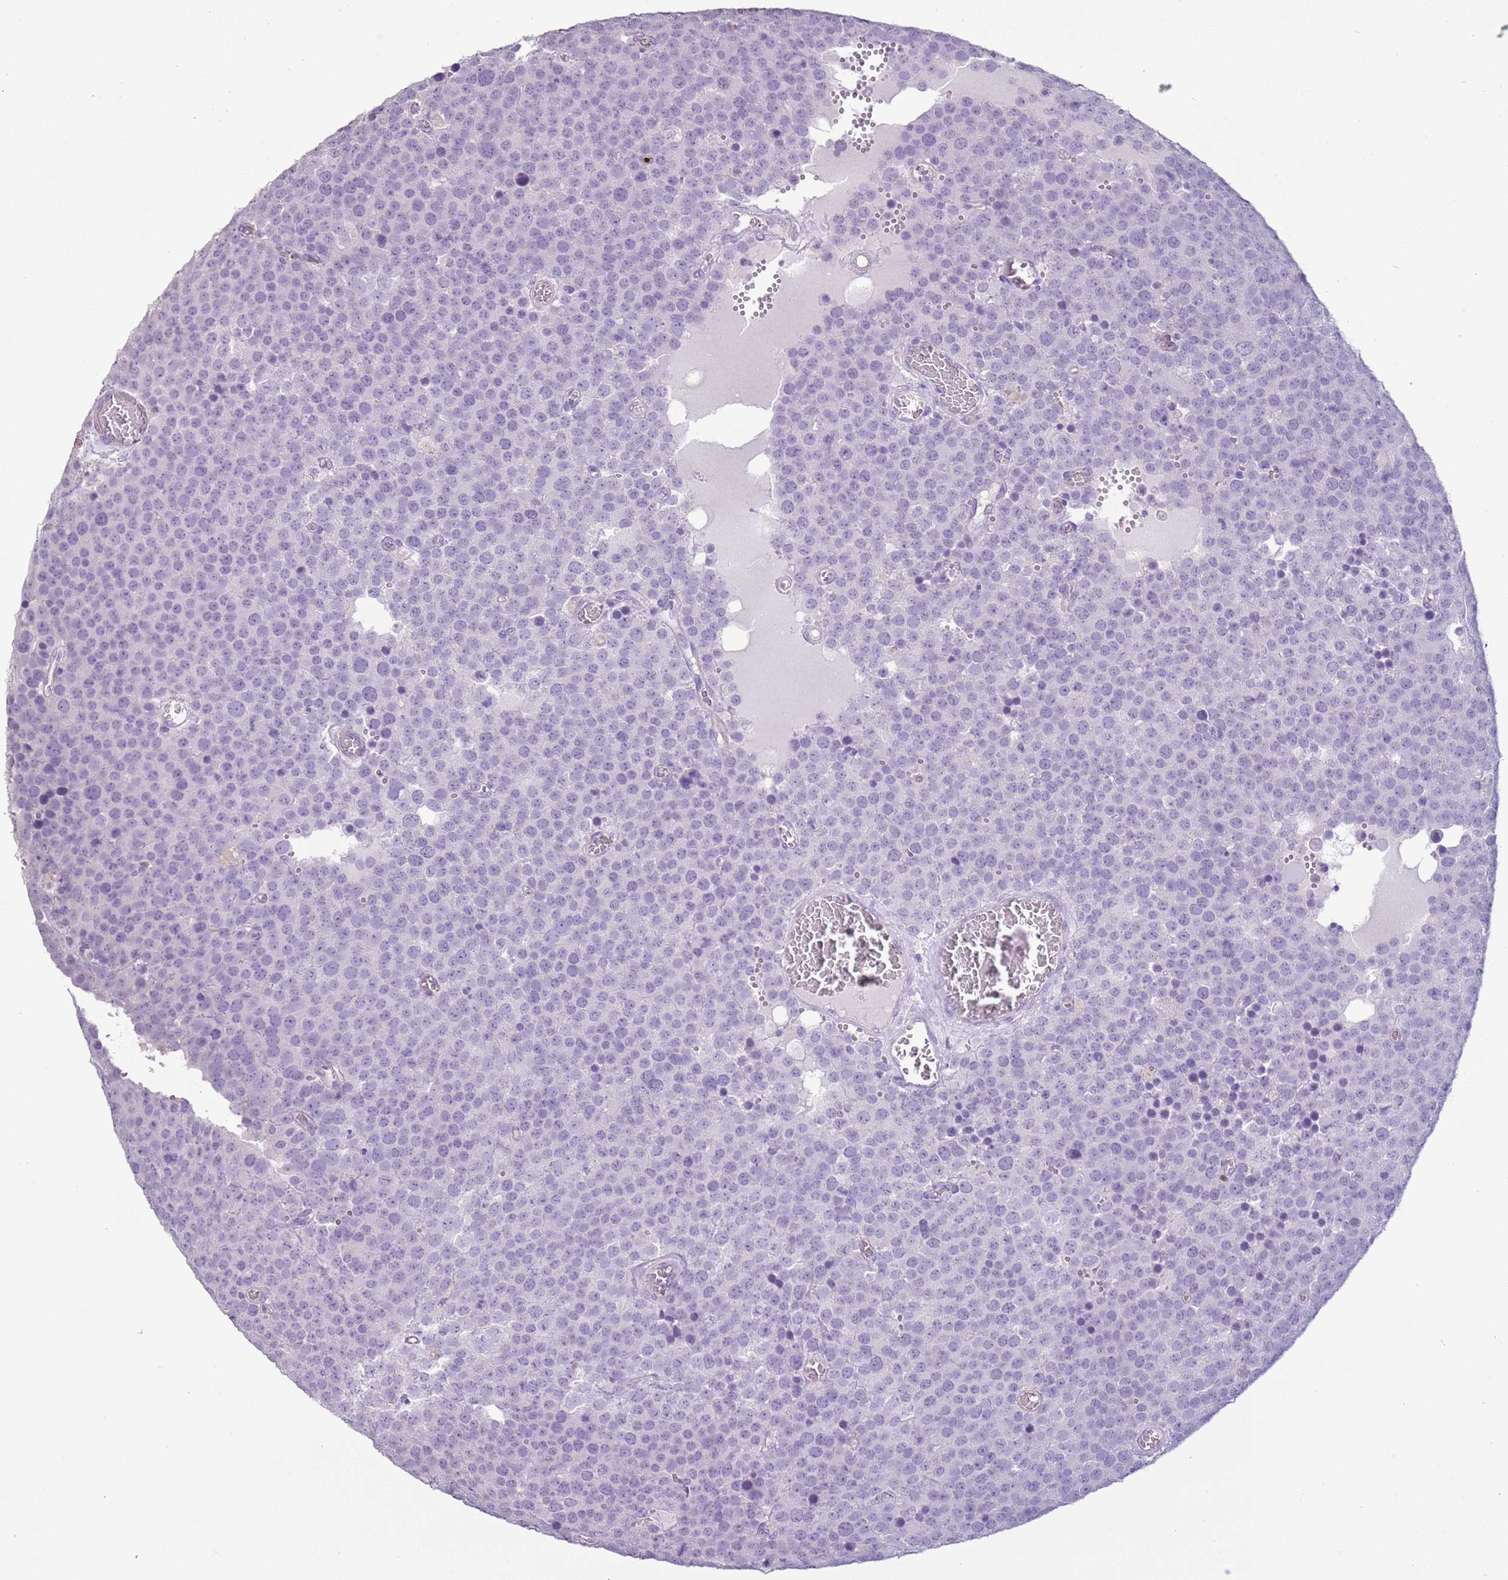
{"staining": {"intensity": "negative", "quantity": "none", "location": "none"}, "tissue": "testis cancer", "cell_type": "Tumor cells", "image_type": "cancer", "snomed": [{"axis": "morphology", "description": "Normal tissue, NOS"}, {"axis": "morphology", "description": "Seminoma, NOS"}, {"axis": "topography", "description": "Testis"}], "caption": "Seminoma (testis) was stained to show a protein in brown. There is no significant expression in tumor cells. Nuclei are stained in blue.", "gene": "CELF6", "patient": {"sex": "male", "age": 71}}